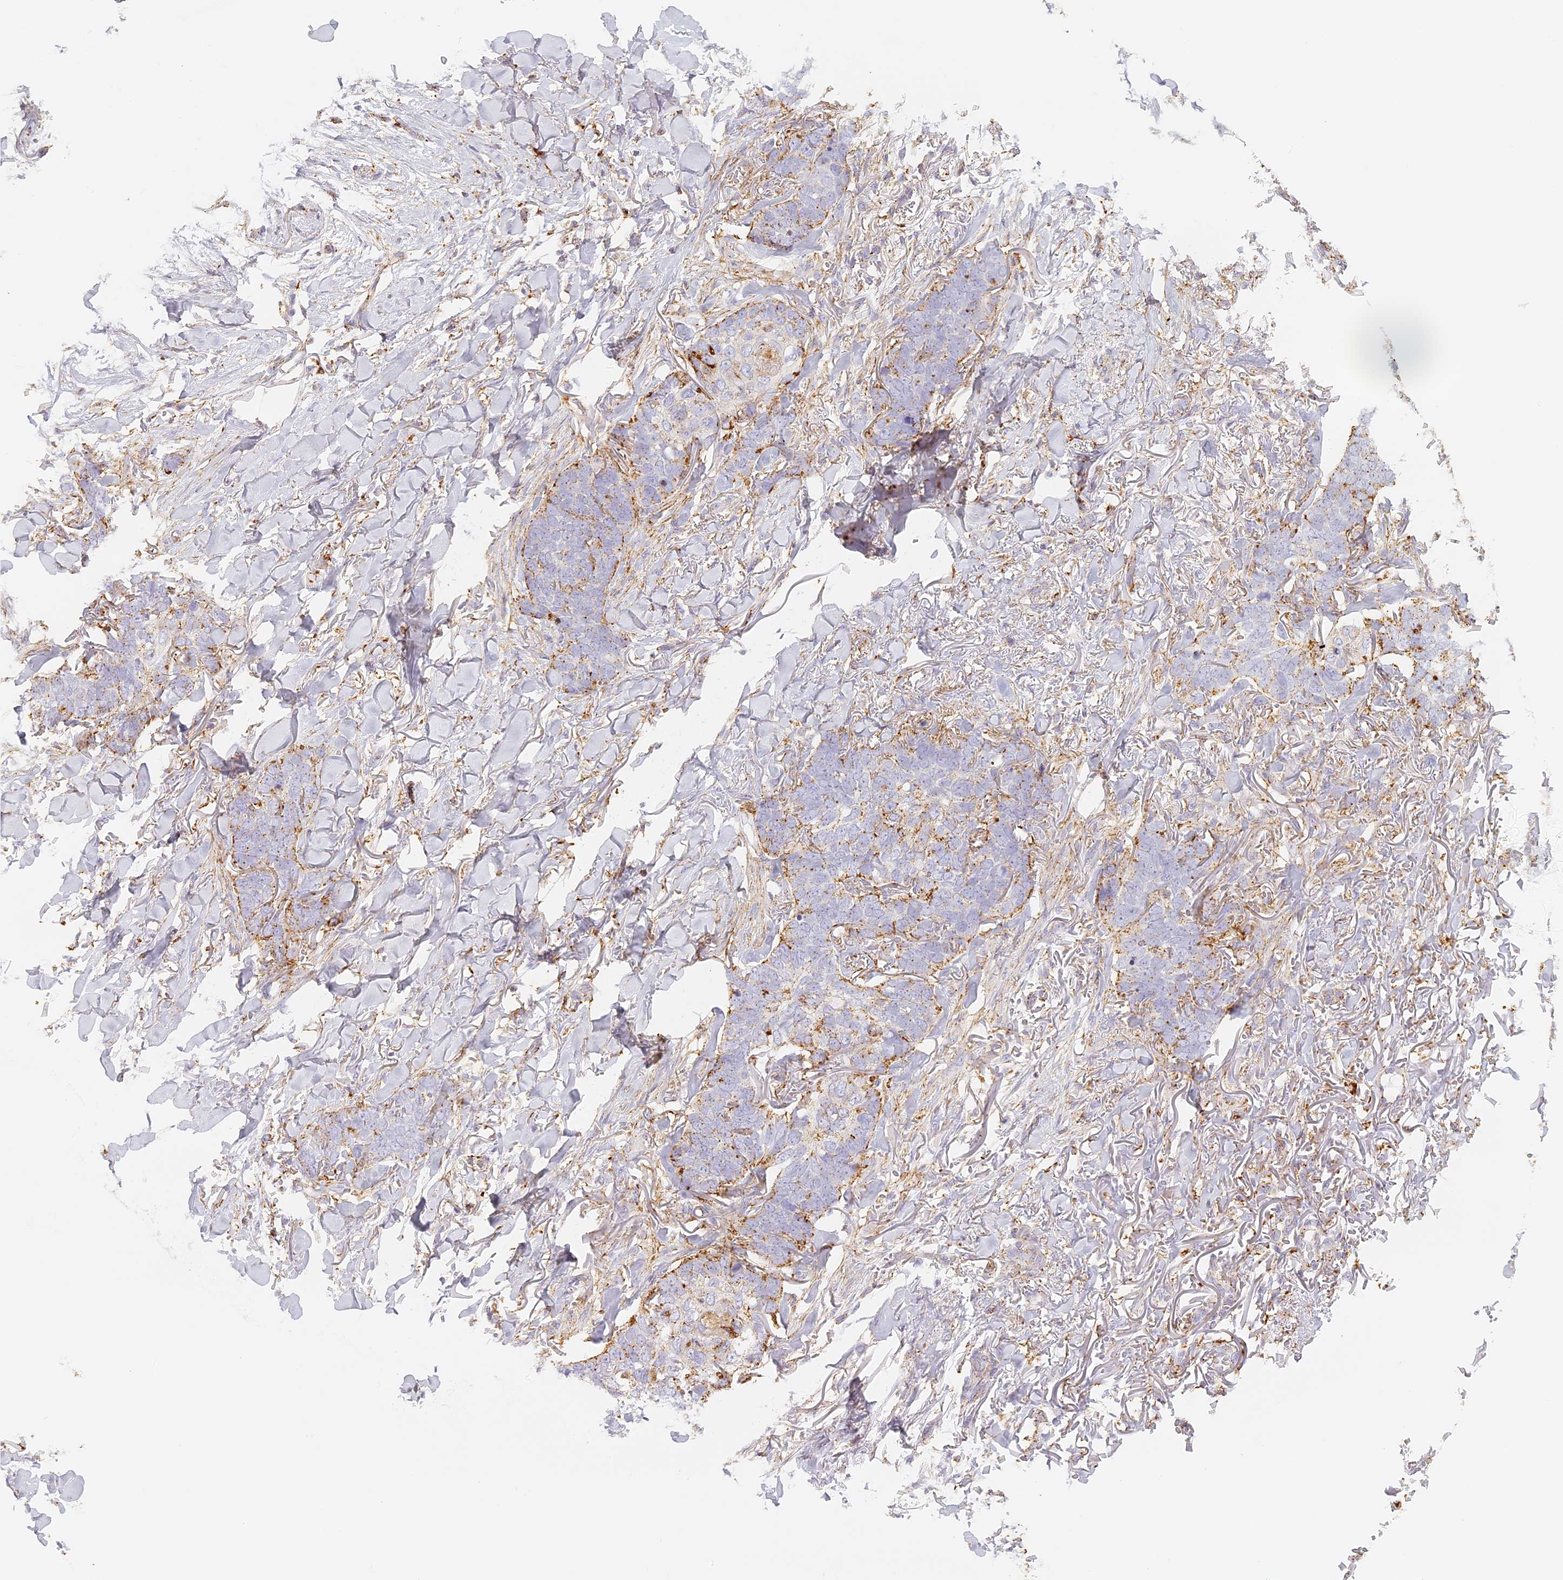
{"staining": {"intensity": "moderate", "quantity": "25%-75%", "location": "cytoplasmic/membranous"}, "tissue": "skin cancer", "cell_type": "Tumor cells", "image_type": "cancer", "snomed": [{"axis": "morphology", "description": "Normal tissue, NOS"}, {"axis": "morphology", "description": "Basal cell carcinoma"}, {"axis": "topography", "description": "Skin"}], "caption": "Brown immunohistochemical staining in human skin basal cell carcinoma exhibits moderate cytoplasmic/membranous positivity in approximately 25%-75% of tumor cells.", "gene": "LAMP2", "patient": {"sex": "male", "age": 77}}